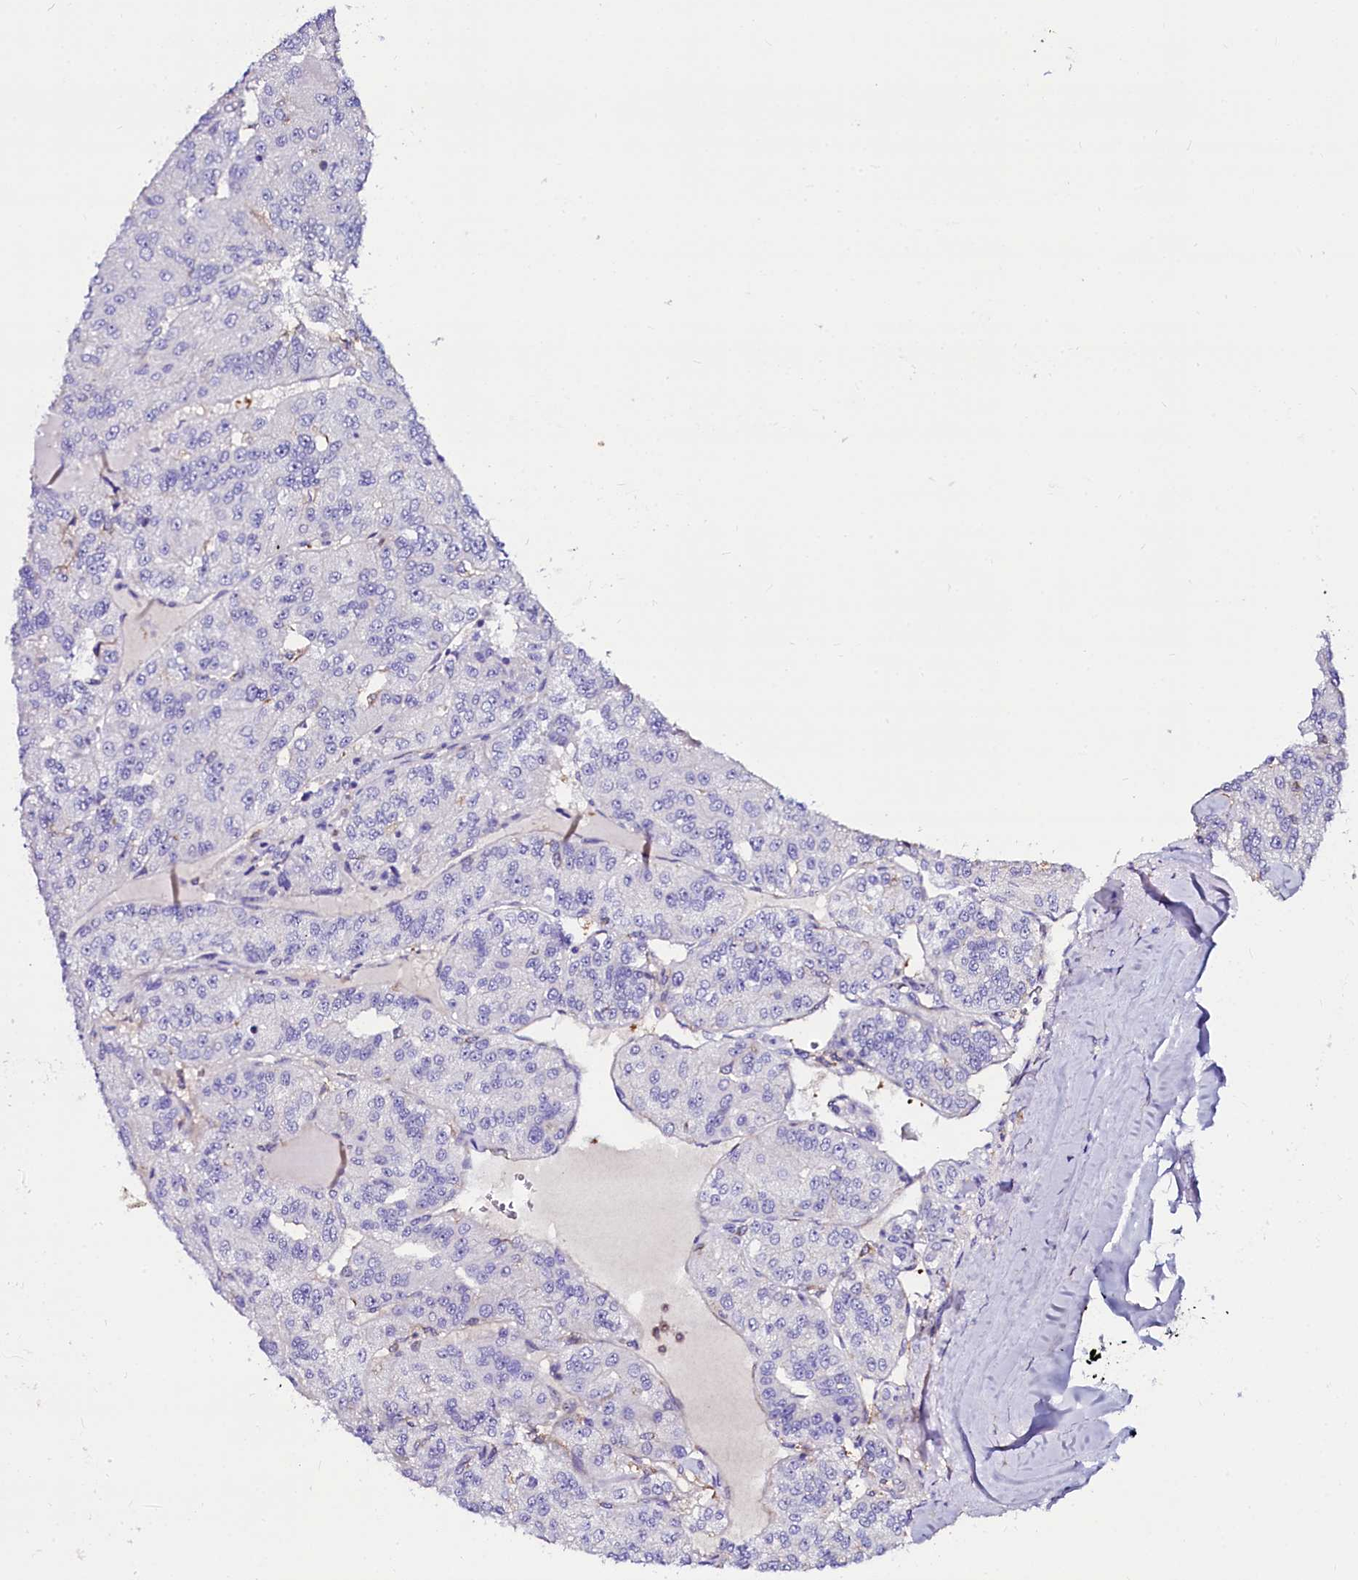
{"staining": {"intensity": "negative", "quantity": "none", "location": "none"}, "tissue": "renal cancer", "cell_type": "Tumor cells", "image_type": "cancer", "snomed": [{"axis": "morphology", "description": "Adenocarcinoma, NOS"}, {"axis": "topography", "description": "Kidney"}], "caption": "Tumor cells are negative for protein expression in human renal cancer (adenocarcinoma).", "gene": "OTOL1", "patient": {"sex": "female", "age": 63}}